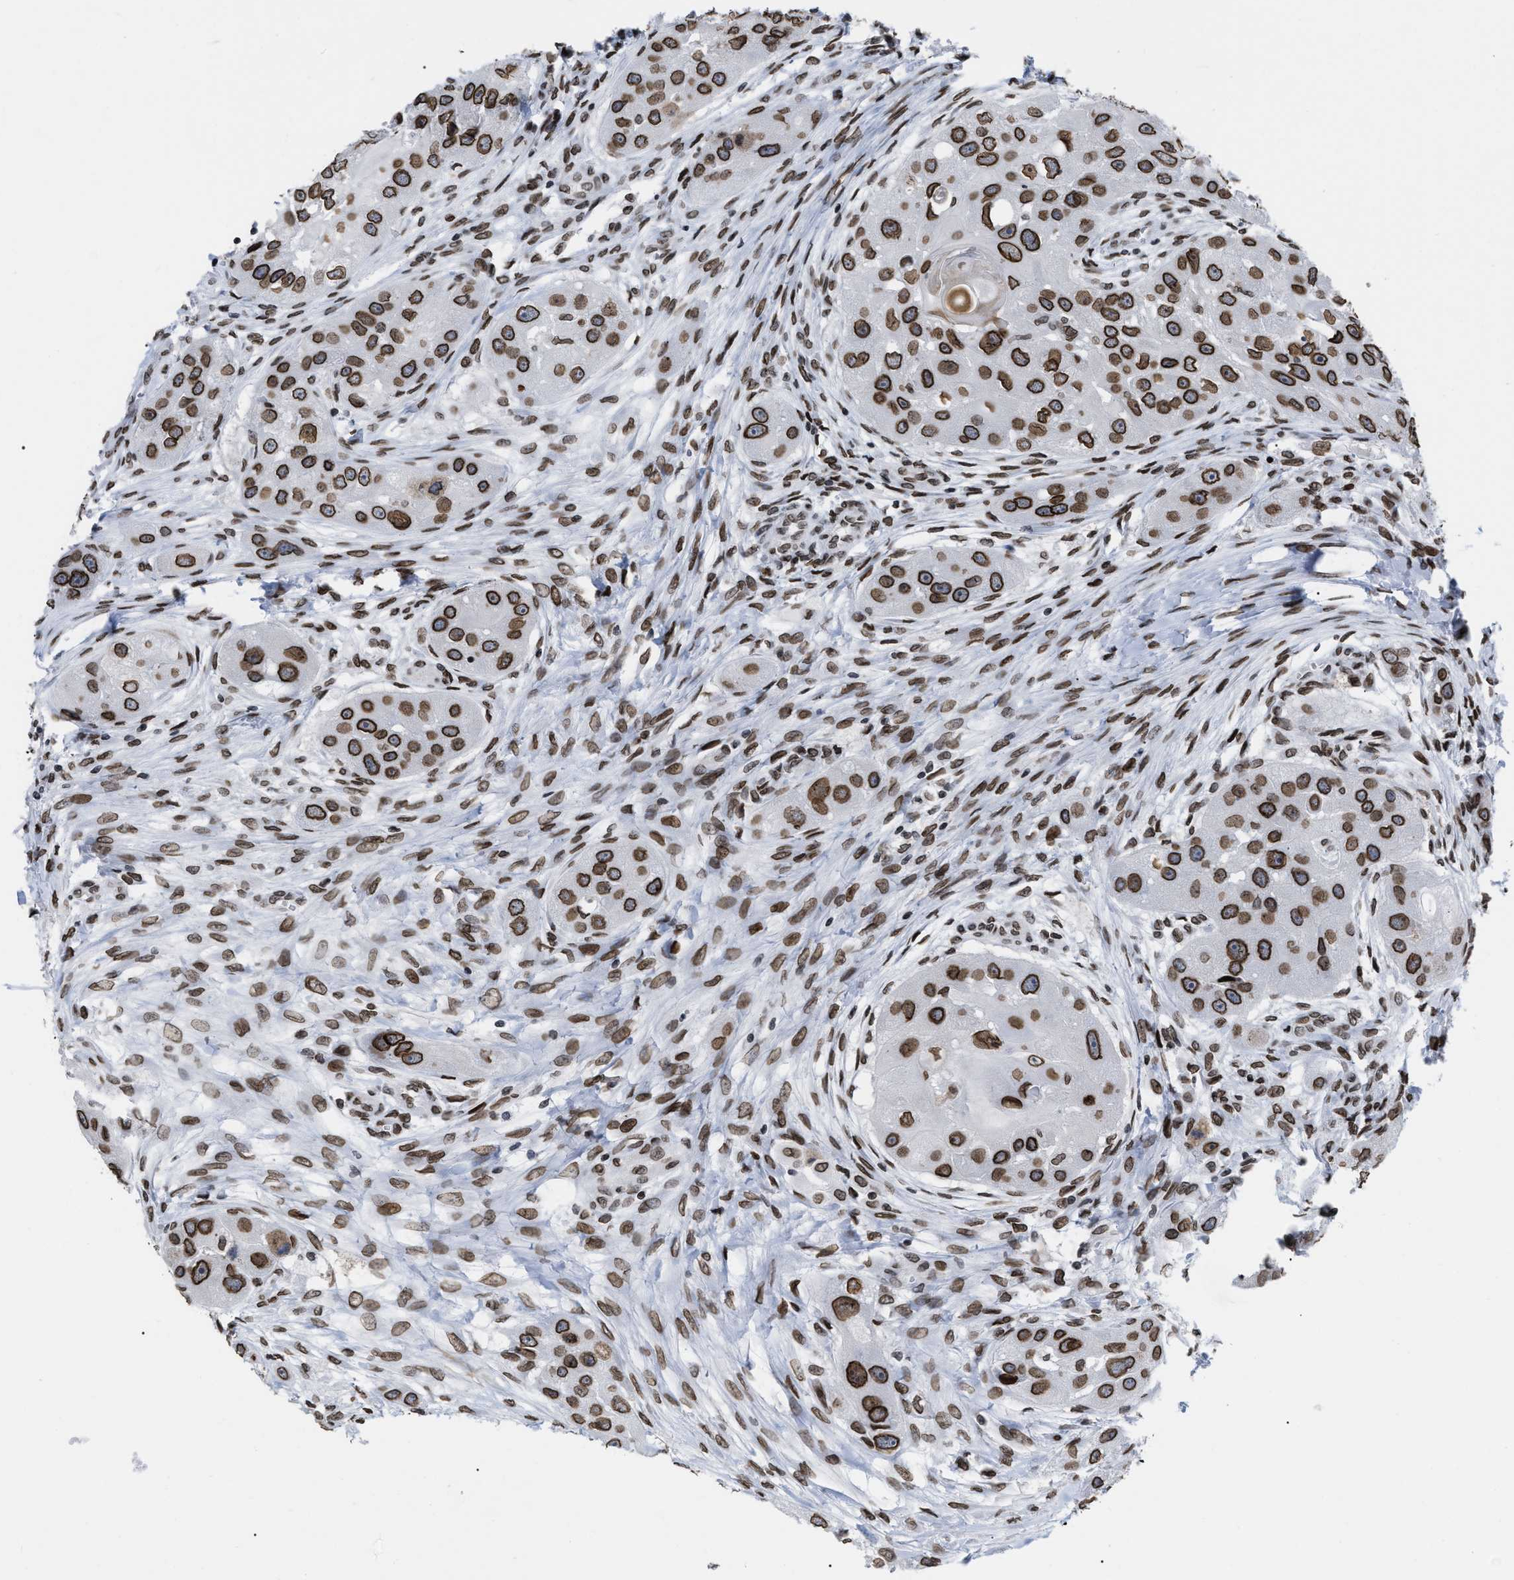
{"staining": {"intensity": "strong", "quantity": ">75%", "location": "cytoplasmic/membranous,nuclear"}, "tissue": "head and neck cancer", "cell_type": "Tumor cells", "image_type": "cancer", "snomed": [{"axis": "morphology", "description": "Normal tissue, NOS"}, {"axis": "morphology", "description": "Squamous cell carcinoma, NOS"}, {"axis": "topography", "description": "Skeletal muscle"}, {"axis": "topography", "description": "Head-Neck"}], "caption": "This image demonstrates immunohistochemistry staining of human head and neck cancer, with high strong cytoplasmic/membranous and nuclear expression in approximately >75% of tumor cells.", "gene": "TPR", "patient": {"sex": "male", "age": 51}}